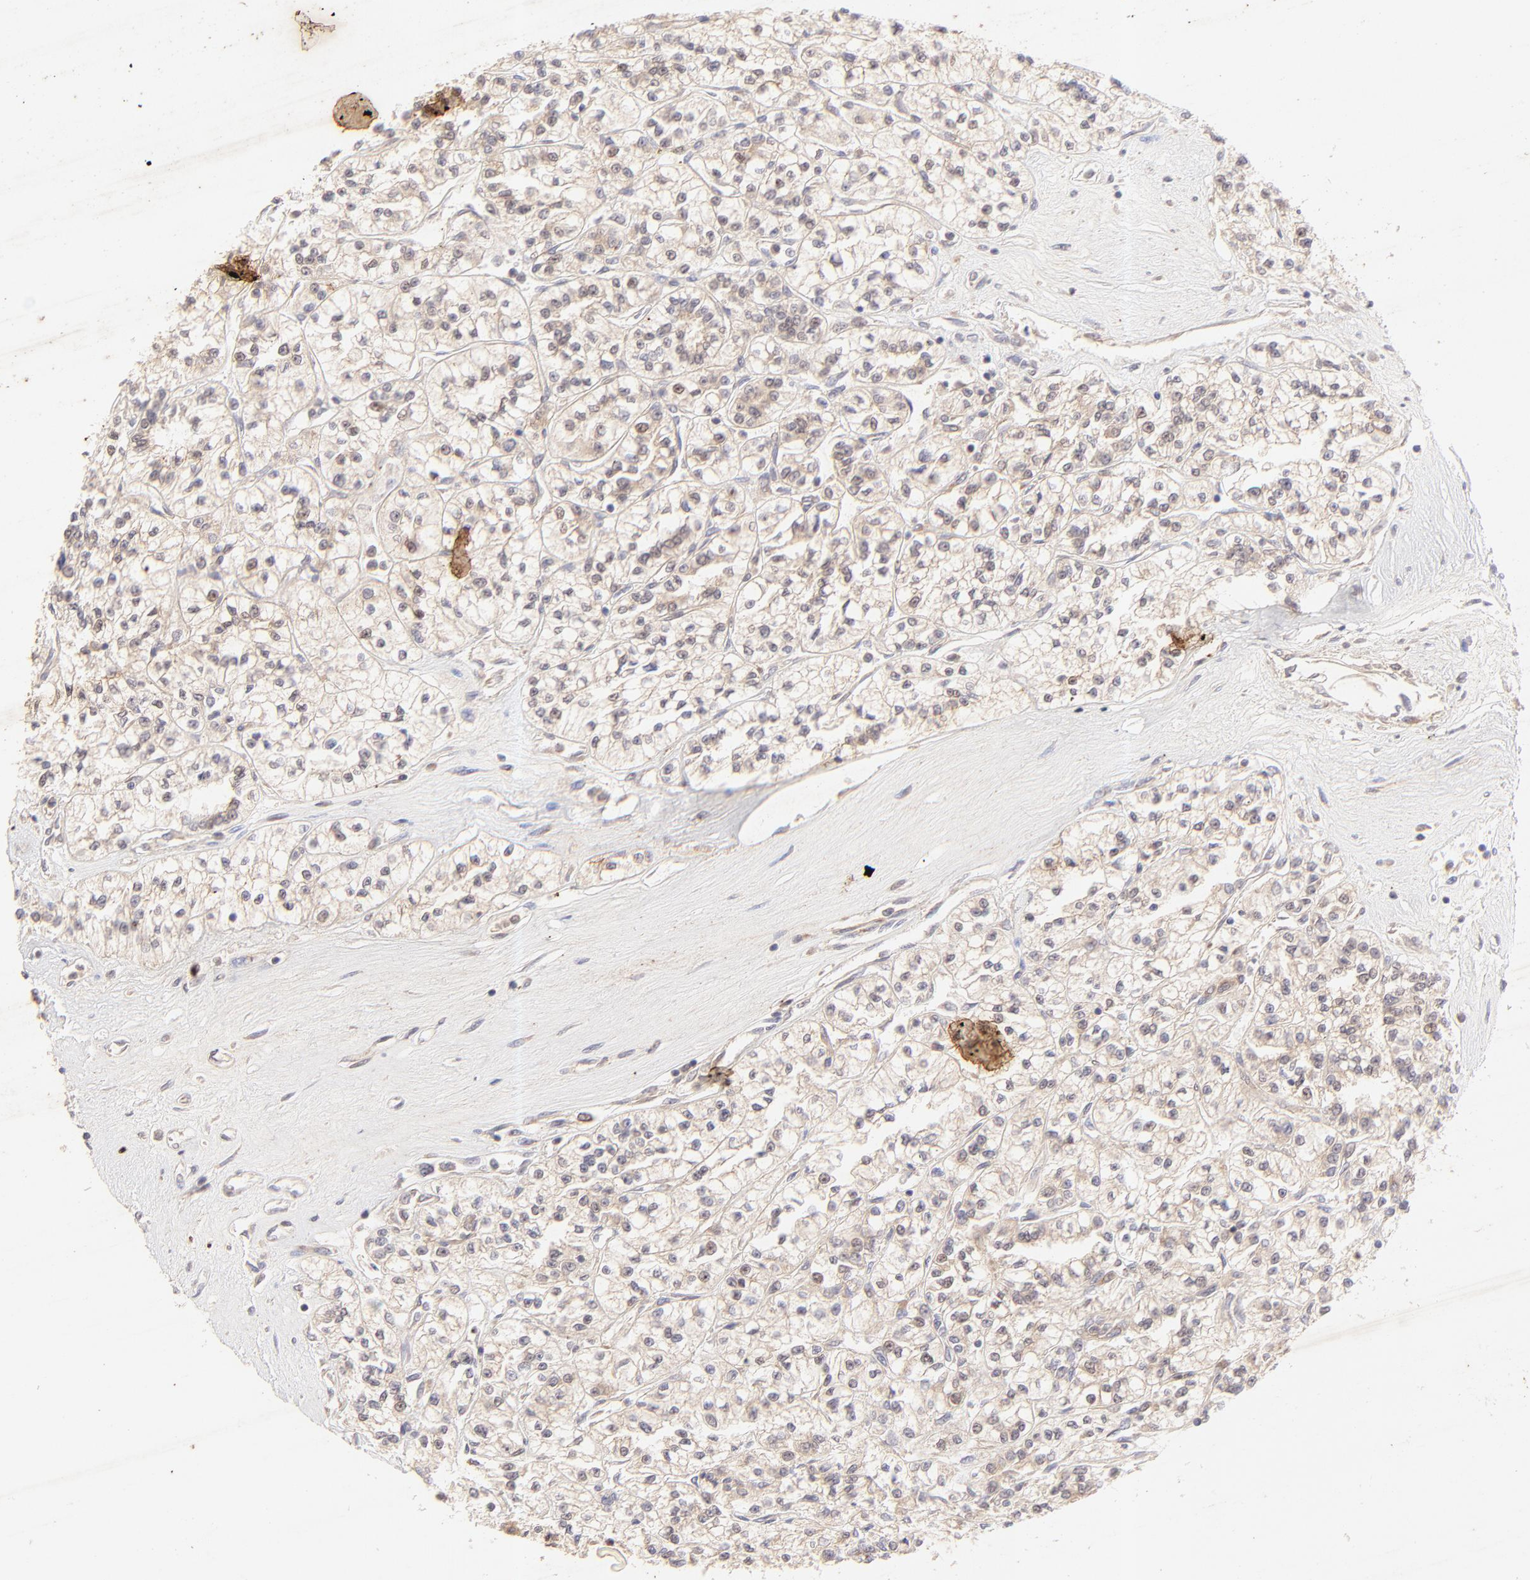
{"staining": {"intensity": "moderate", "quantity": ">75%", "location": "cytoplasmic/membranous"}, "tissue": "renal cancer", "cell_type": "Tumor cells", "image_type": "cancer", "snomed": [{"axis": "morphology", "description": "Adenocarcinoma, NOS"}, {"axis": "topography", "description": "Kidney"}], "caption": "Immunohistochemistry (IHC) of renal cancer exhibits medium levels of moderate cytoplasmic/membranous expression in approximately >75% of tumor cells.", "gene": "TNRC6B", "patient": {"sex": "female", "age": 76}}